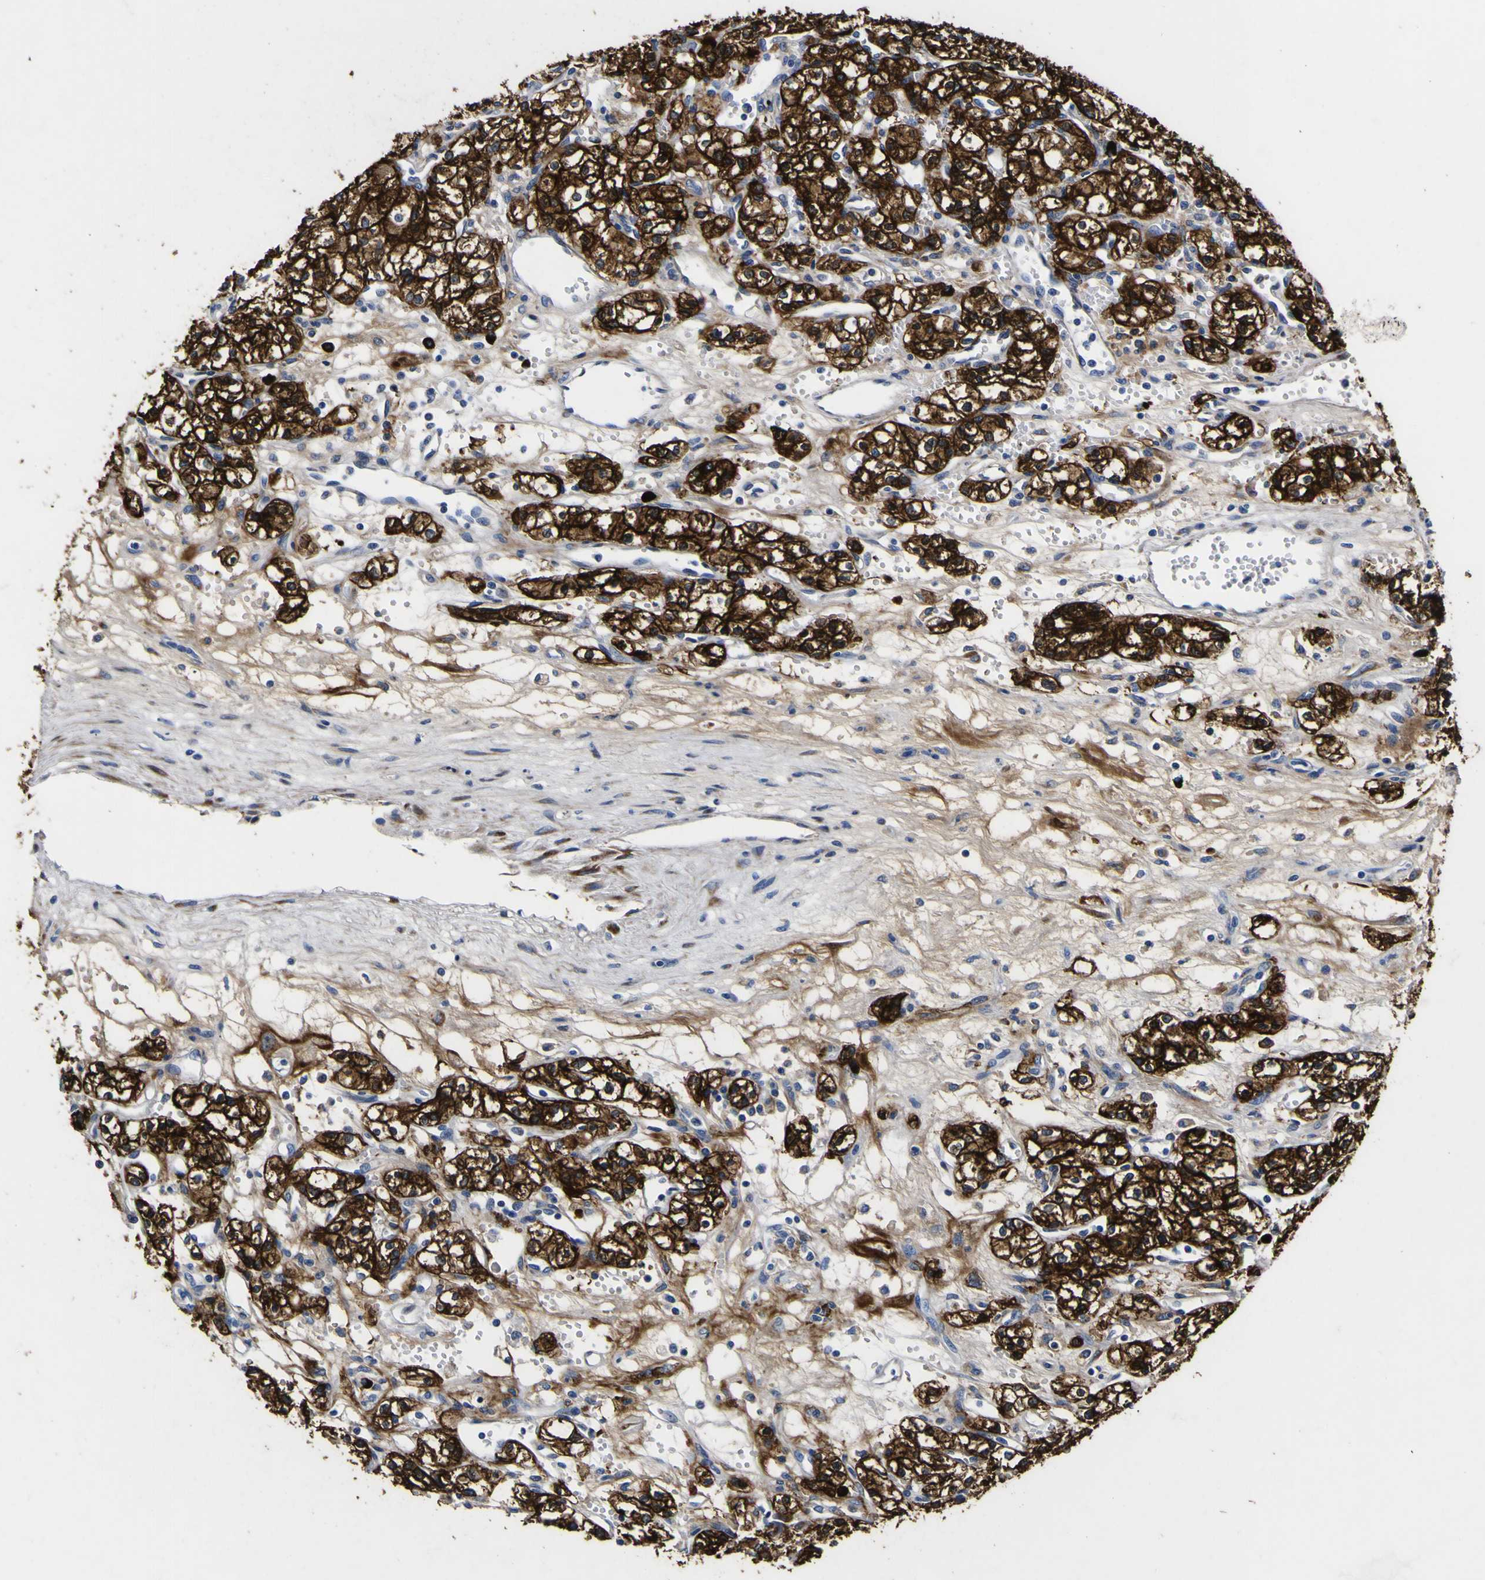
{"staining": {"intensity": "strong", "quantity": ">75%", "location": "cytoplasmic/membranous"}, "tissue": "renal cancer", "cell_type": "Tumor cells", "image_type": "cancer", "snomed": [{"axis": "morphology", "description": "Normal tissue, NOS"}, {"axis": "morphology", "description": "Adenocarcinoma, NOS"}, {"axis": "topography", "description": "Kidney"}], "caption": "A brown stain highlights strong cytoplasmic/membranous expression of a protein in renal cancer (adenocarcinoma) tumor cells.", "gene": "SCD", "patient": {"sex": "male", "age": 59}}